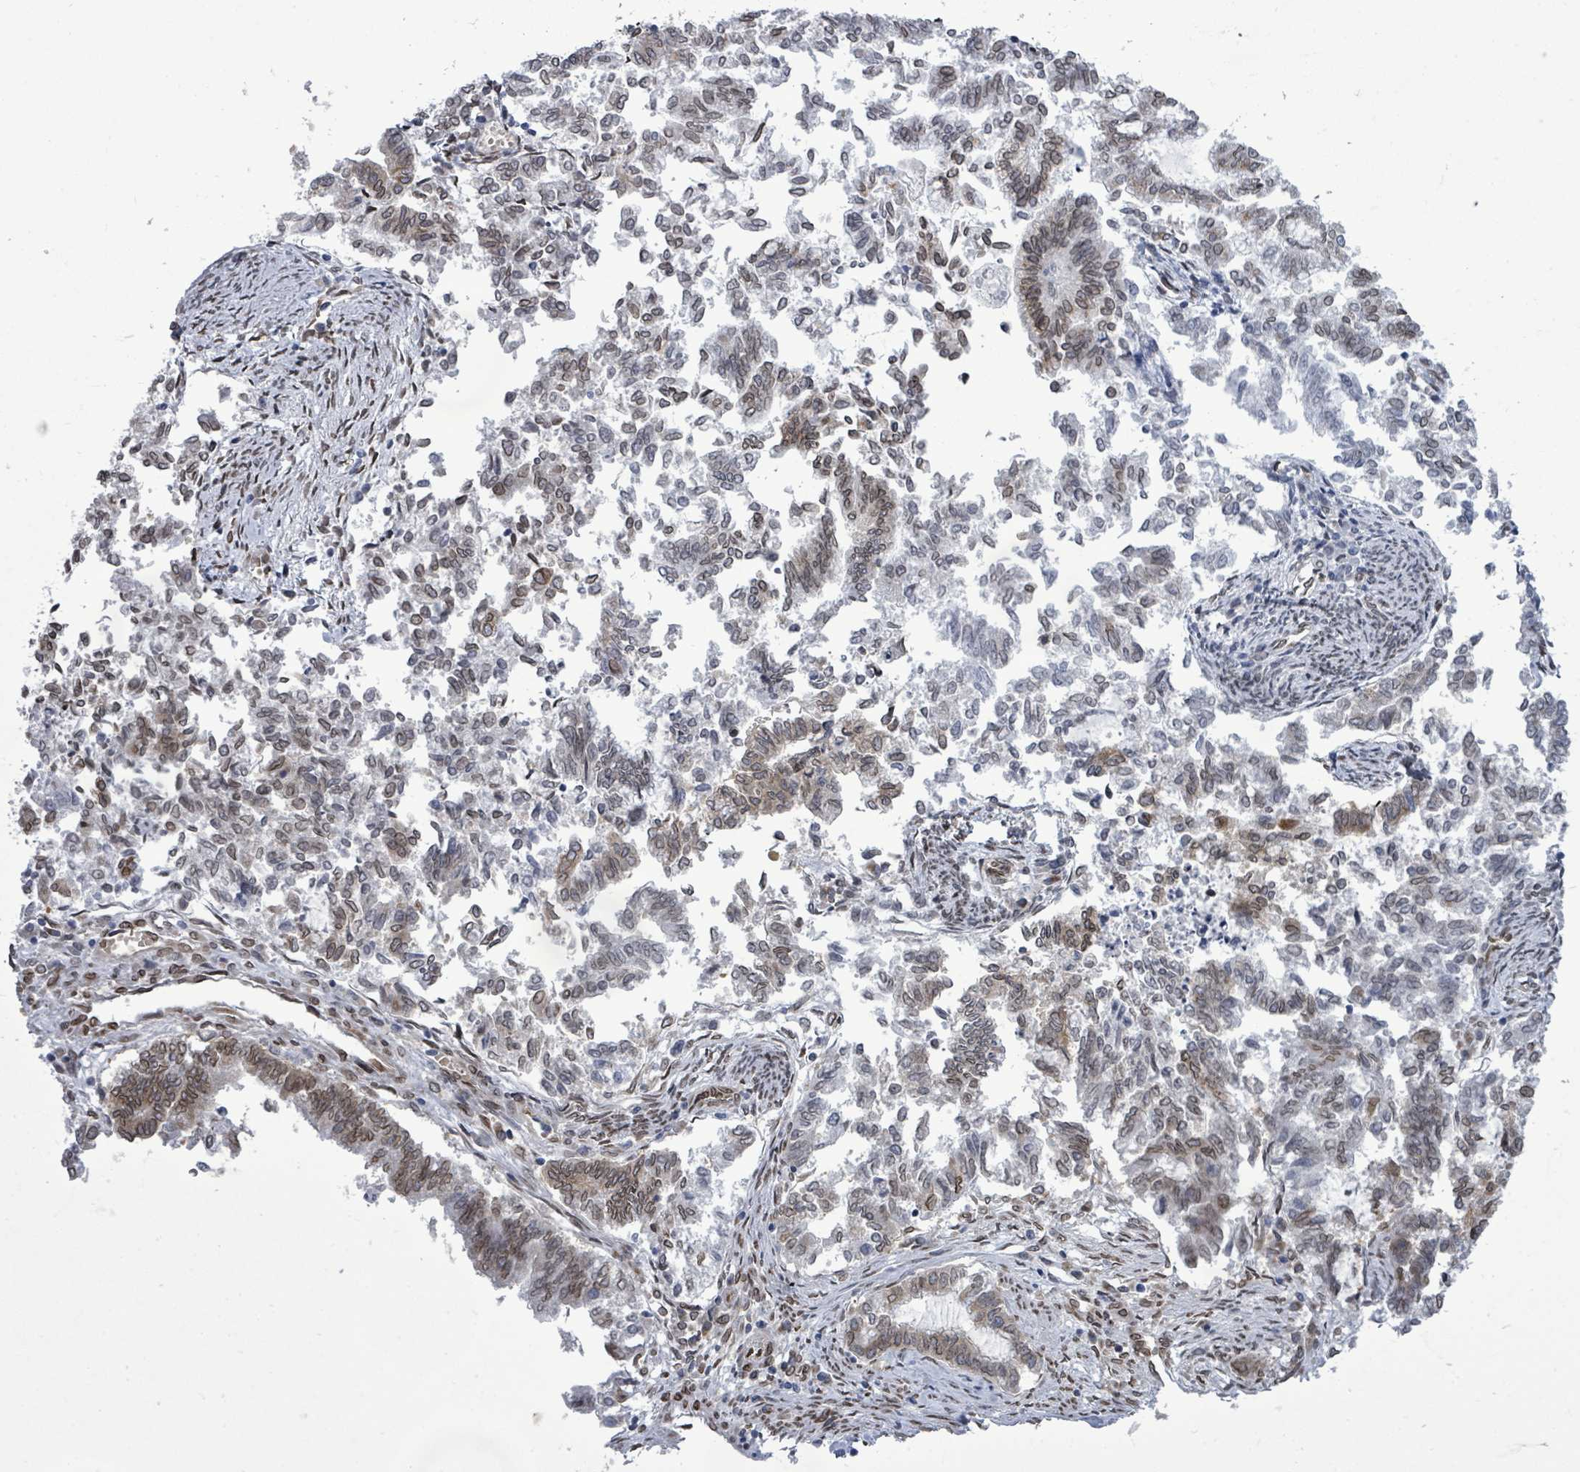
{"staining": {"intensity": "moderate", "quantity": "<25%", "location": "cytoplasmic/membranous,nuclear"}, "tissue": "endometrial cancer", "cell_type": "Tumor cells", "image_type": "cancer", "snomed": [{"axis": "morphology", "description": "Adenocarcinoma, NOS"}, {"axis": "topography", "description": "Endometrium"}], "caption": "This is a histology image of IHC staining of adenocarcinoma (endometrial), which shows moderate positivity in the cytoplasmic/membranous and nuclear of tumor cells.", "gene": "ARFGAP1", "patient": {"sex": "female", "age": 79}}